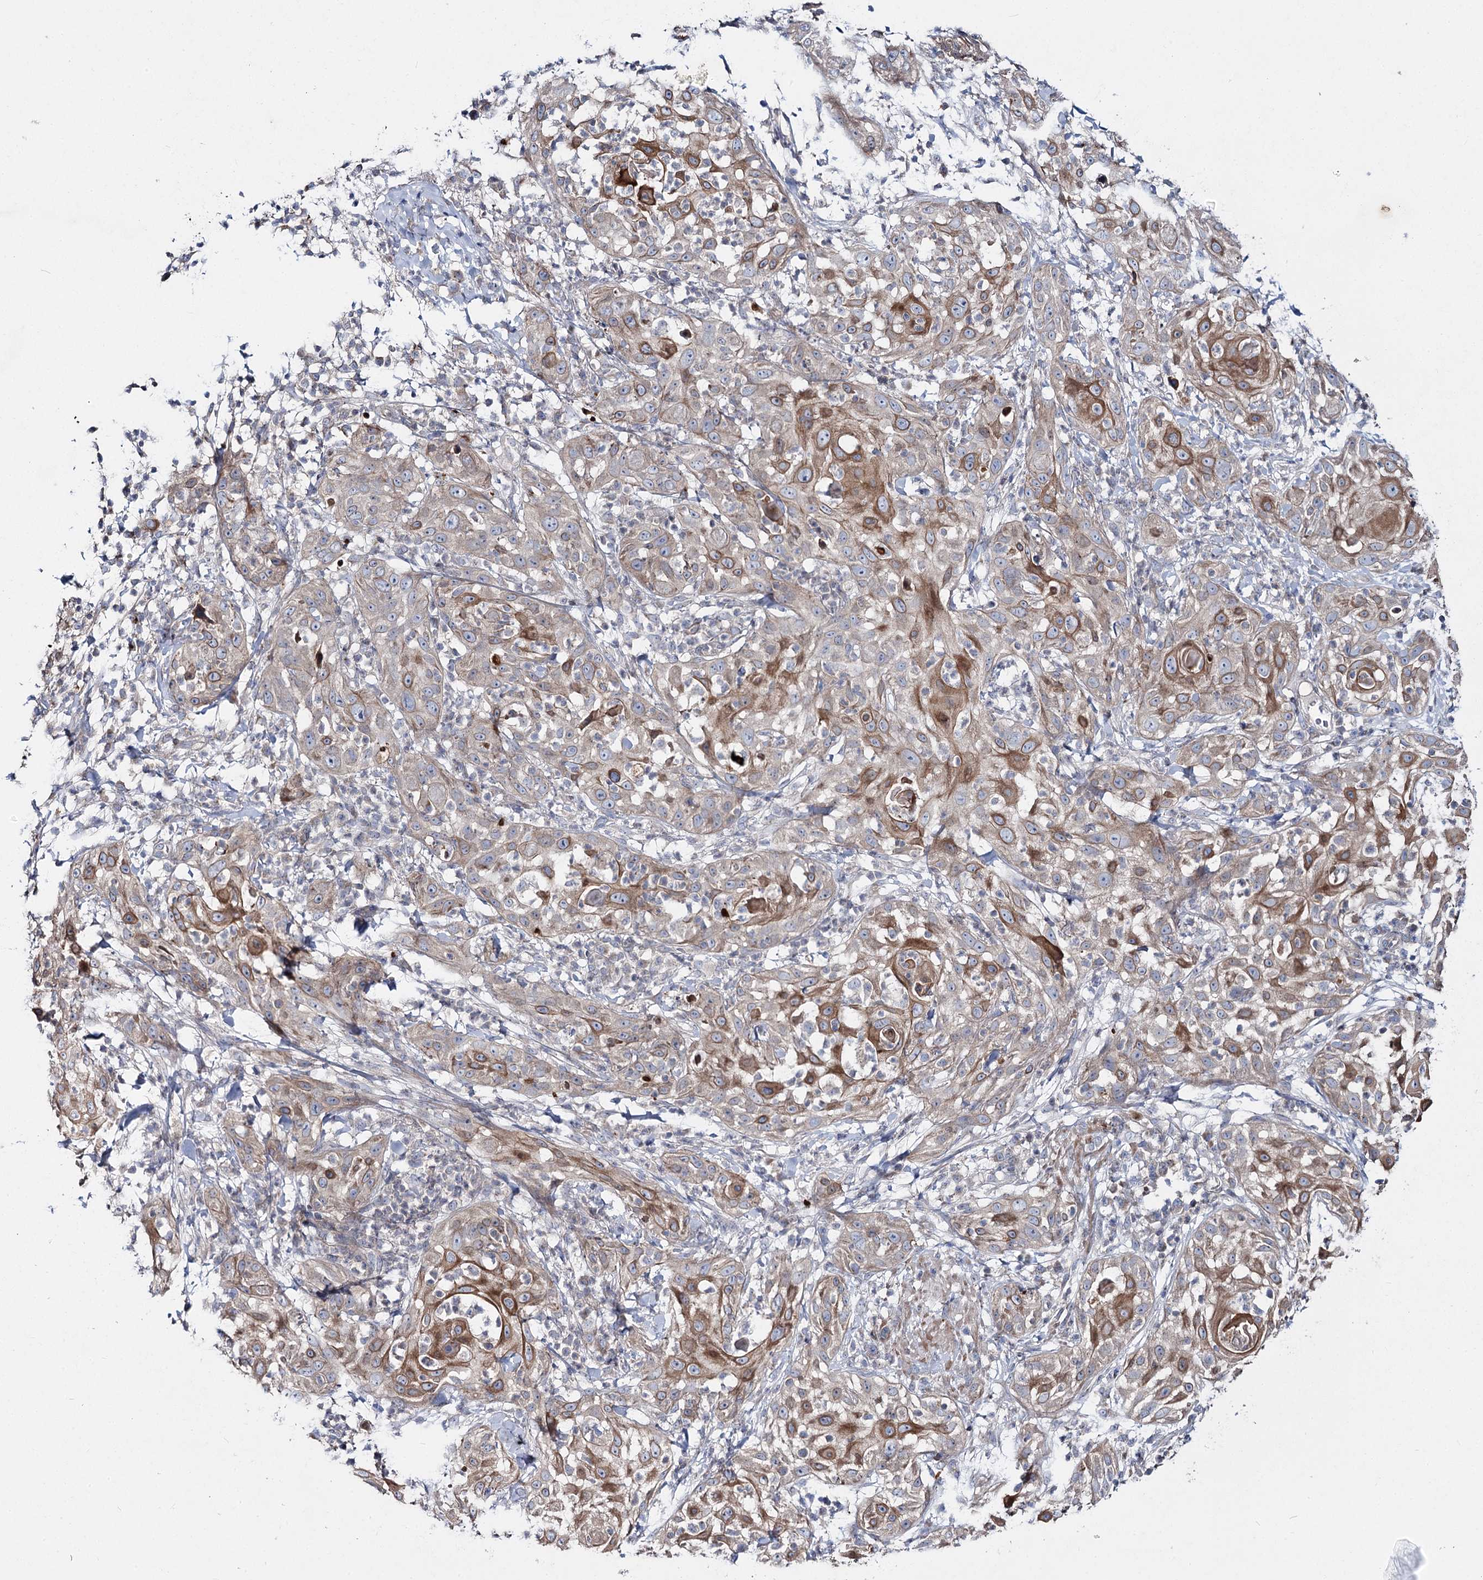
{"staining": {"intensity": "moderate", "quantity": "25%-75%", "location": "cytoplasmic/membranous"}, "tissue": "skin cancer", "cell_type": "Tumor cells", "image_type": "cancer", "snomed": [{"axis": "morphology", "description": "Squamous cell carcinoma, NOS"}, {"axis": "topography", "description": "Skin"}], "caption": "Protein staining displays moderate cytoplasmic/membranous expression in approximately 25%-75% of tumor cells in skin squamous cell carcinoma.", "gene": "SH3BP5L", "patient": {"sex": "female", "age": 44}}